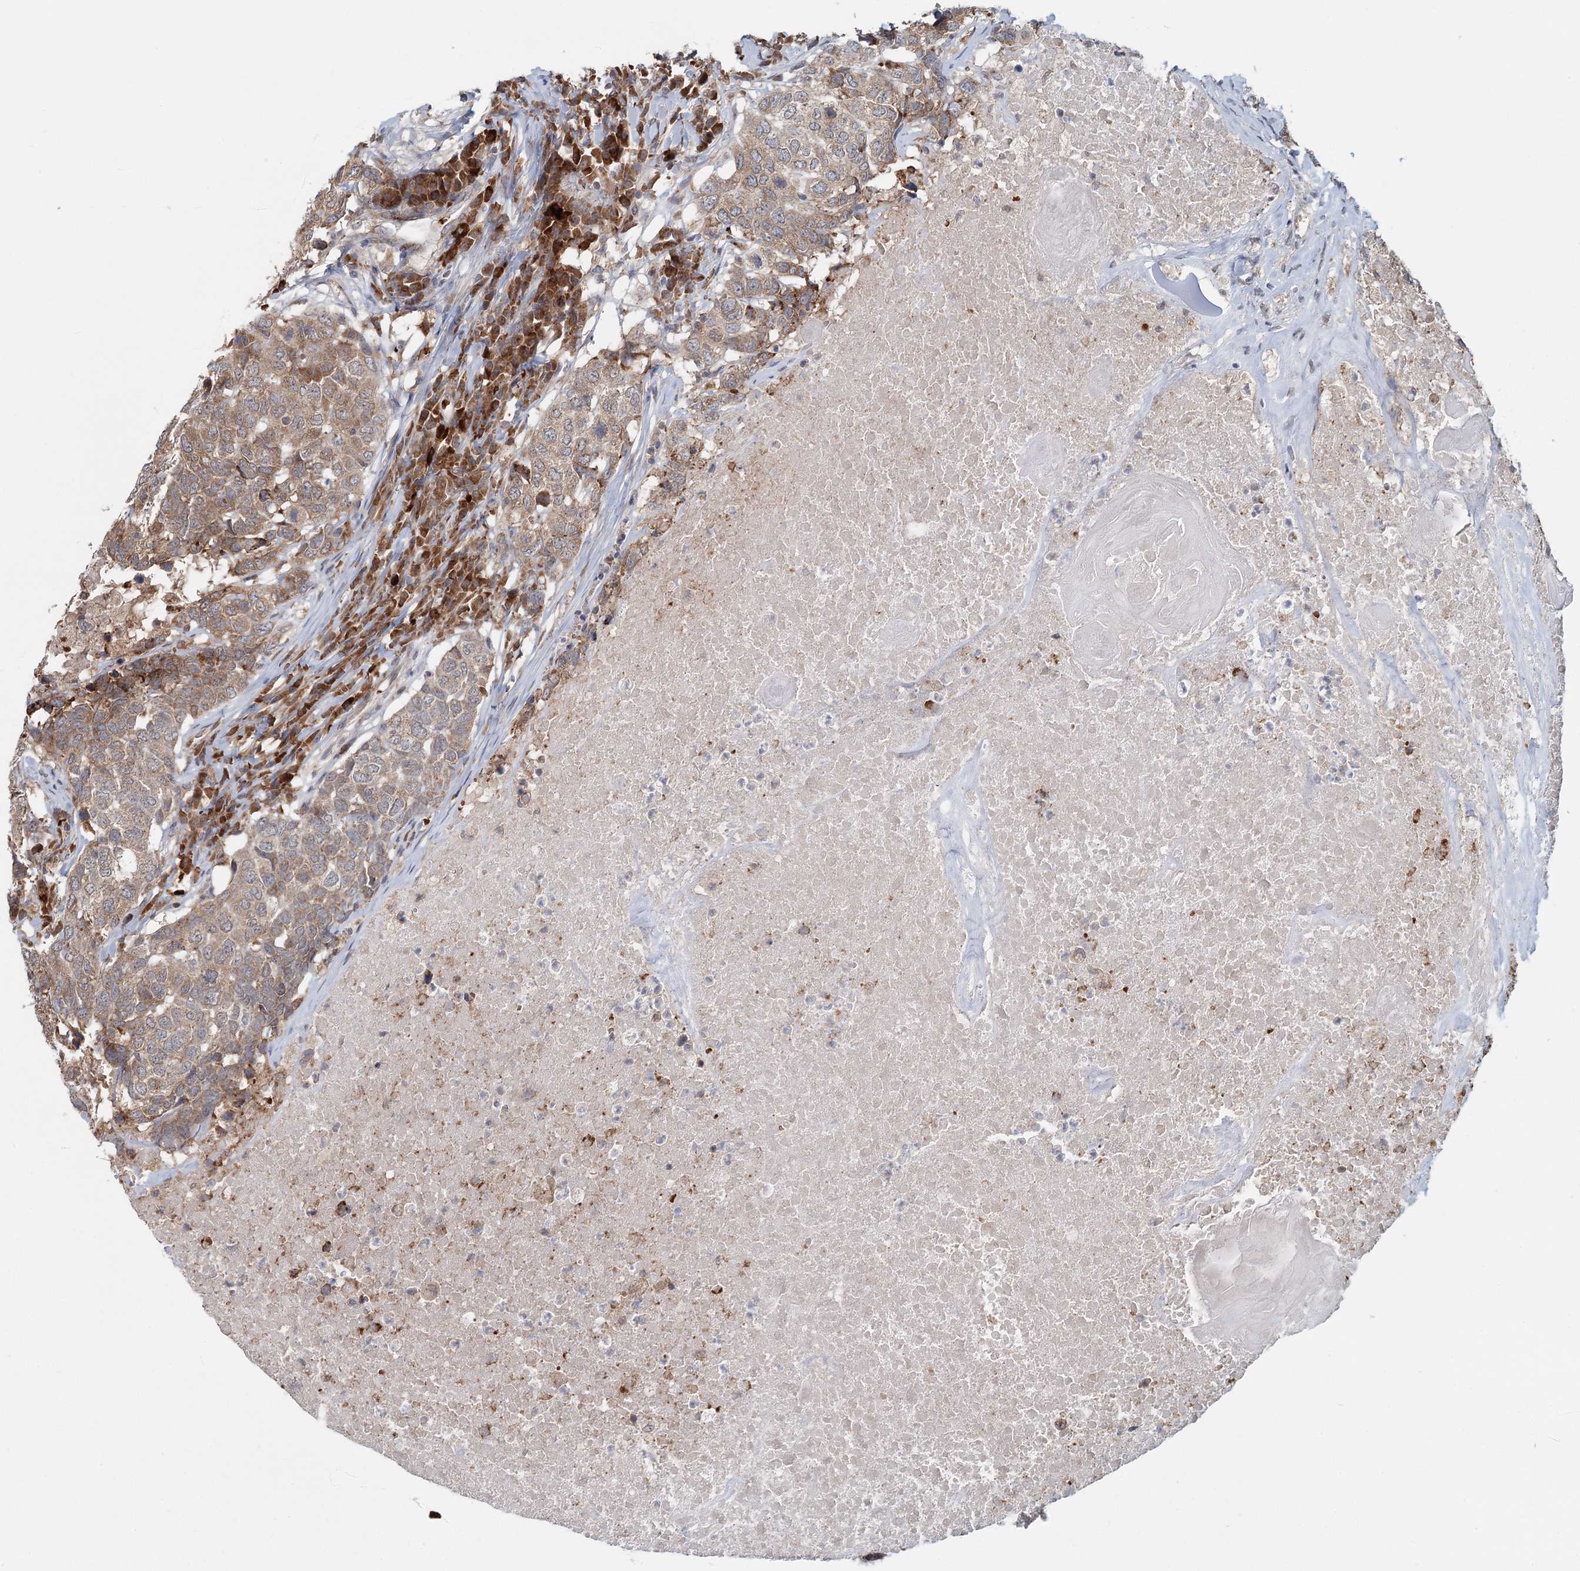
{"staining": {"intensity": "moderate", "quantity": ">75%", "location": "cytoplasmic/membranous"}, "tissue": "head and neck cancer", "cell_type": "Tumor cells", "image_type": "cancer", "snomed": [{"axis": "morphology", "description": "Squamous cell carcinoma, NOS"}, {"axis": "topography", "description": "Head-Neck"}], "caption": "Protein staining of head and neck squamous cell carcinoma tissue exhibits moderate cytoplasmic/membranous positivity in approximately >75% of tumor cells.", "gene": "ADK", "patient": {"sex": "male", "age": 66}}